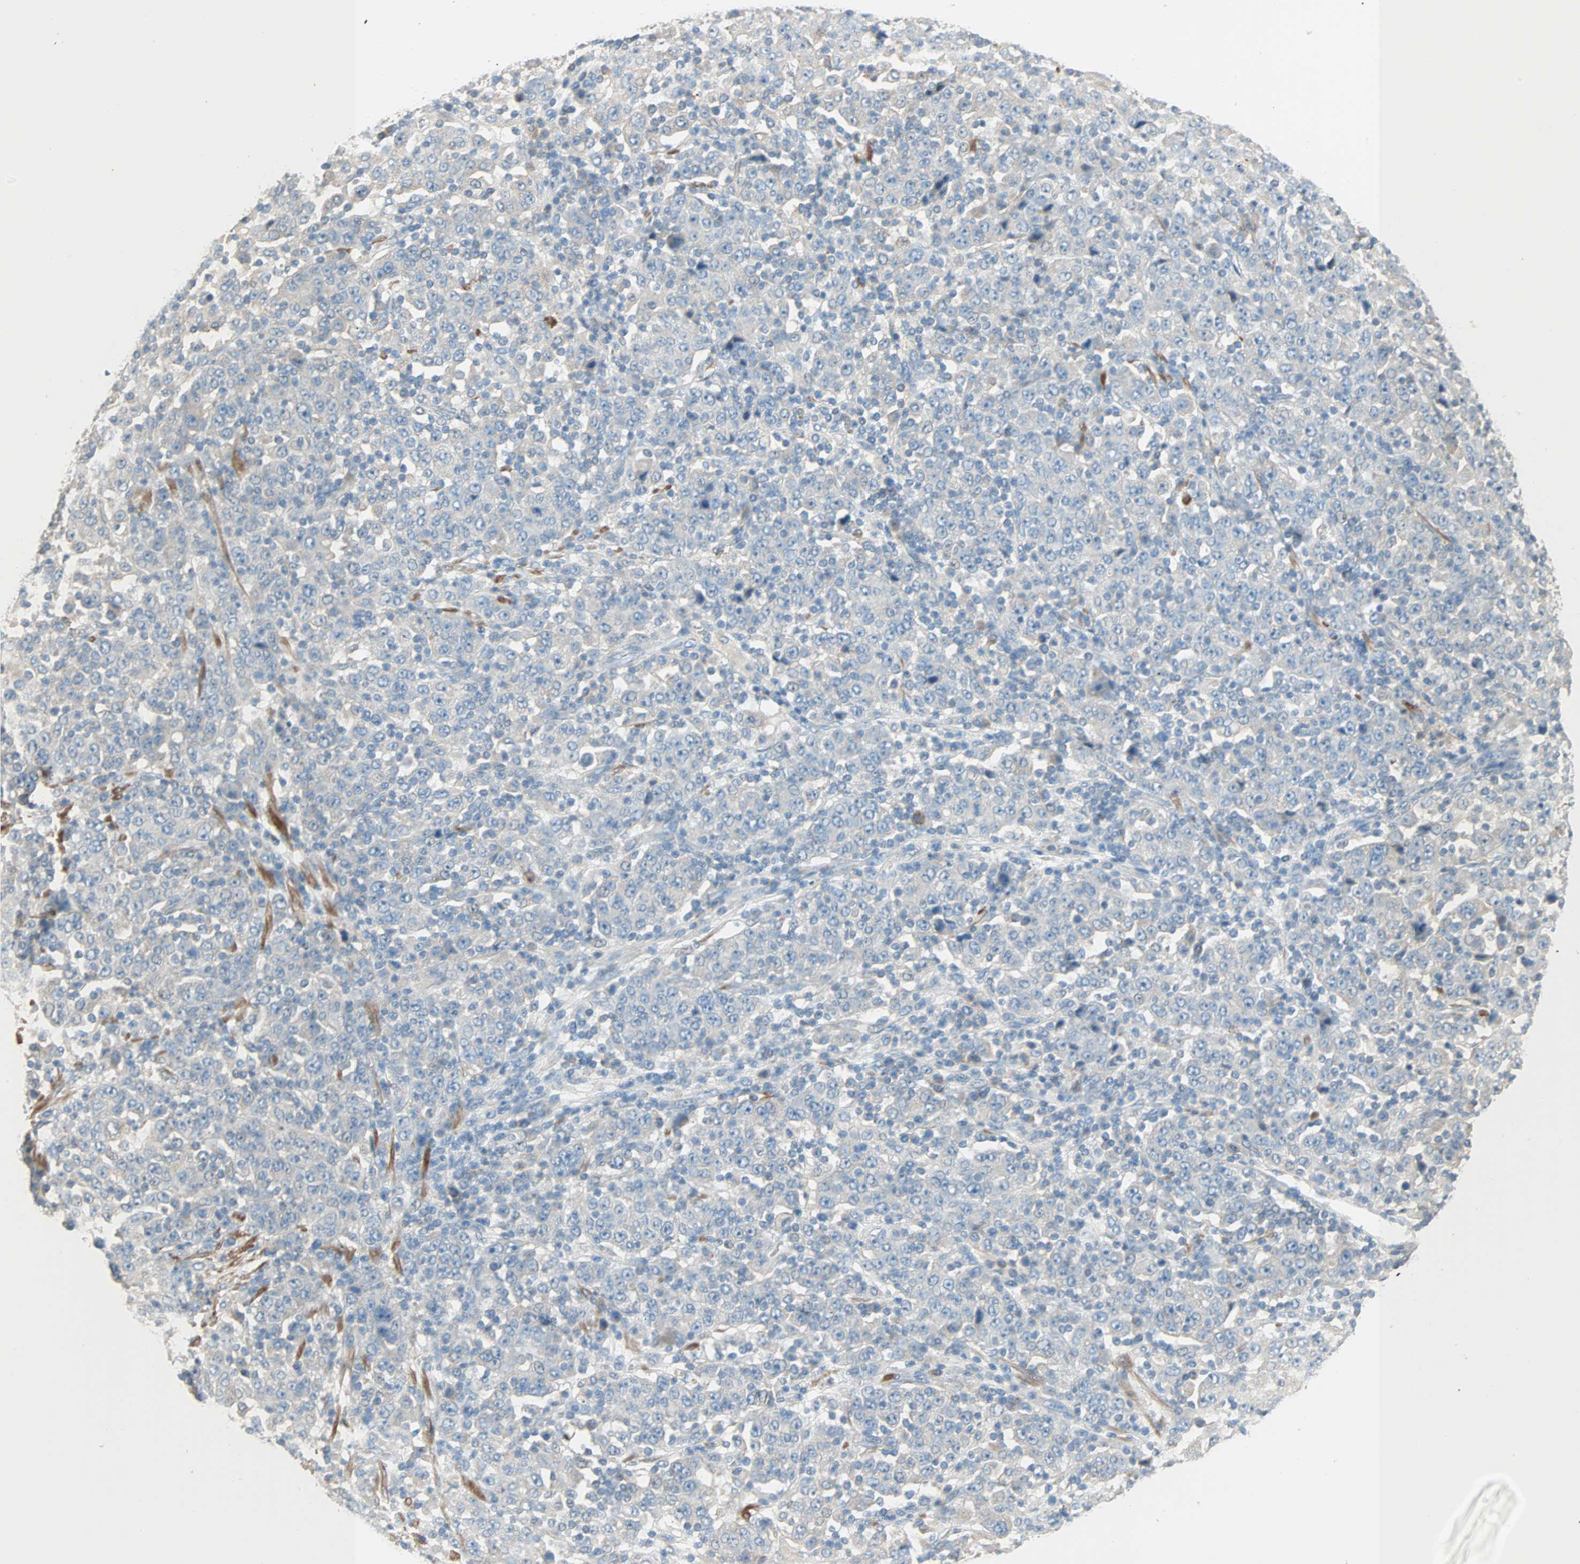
{"staining": {"intensity": "negative", "quantity": "none", "location": "none"}, "tissue": "stomach cancer", "cell_type": "Tumor cells", "image_type": "cancer", "snomed": [{"axis": "morphology", "description": "Normal tissue, NOS"}, {"axis": "morphology", "description": "Adenocarcinoma, NOS"}, {"axis": "topography", "description": "Stomach, upper"}, {"axis": "topography", "description": "Stomach"}], "caption": "Stomach cancer (adenocarcinoma) stained for a protein using IHC demonstrates no staining tumor cells.", "gene": "ACVRL1", "patient": {"sex": "male", "age": 59}}